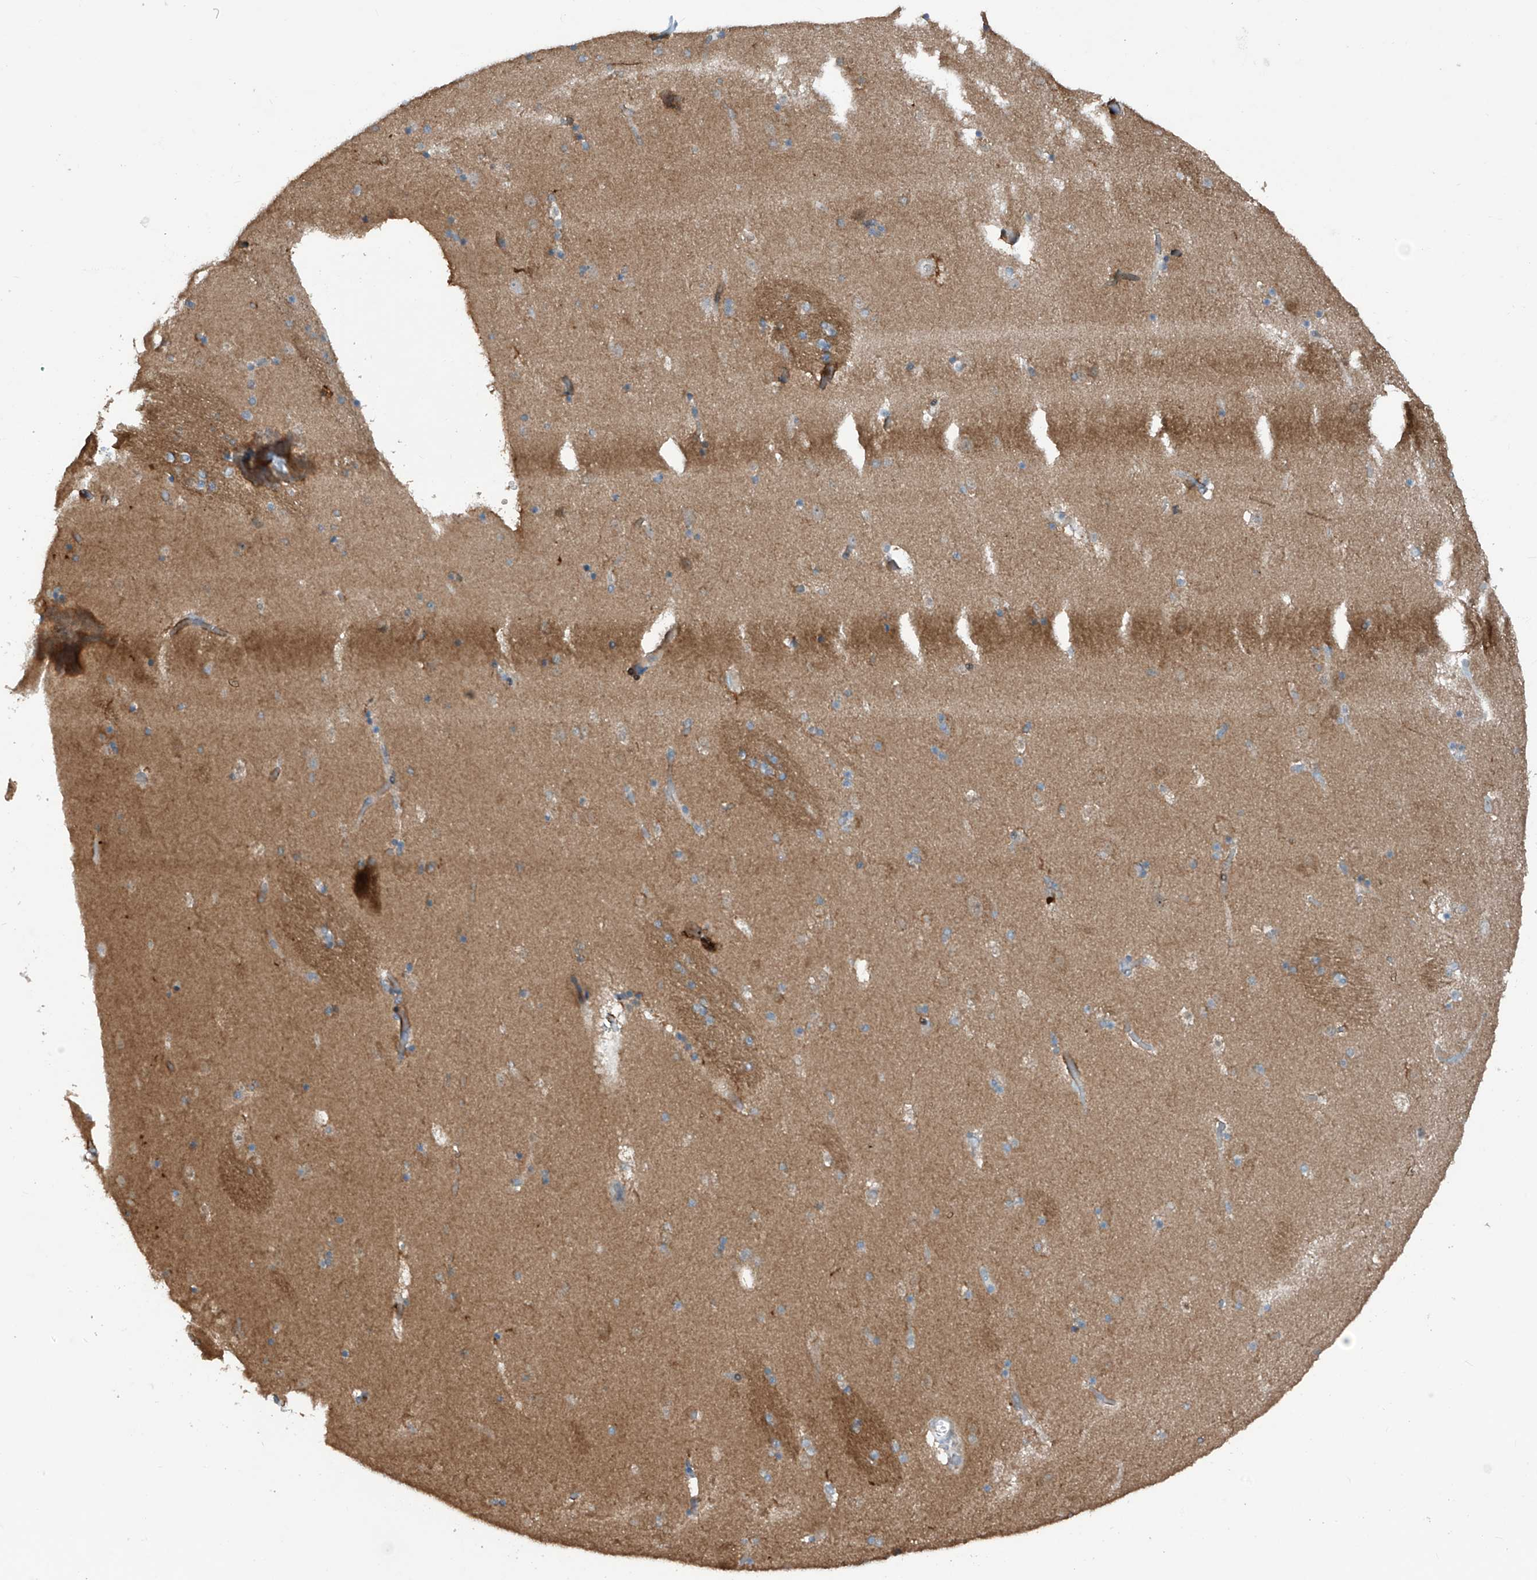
{"staining": {"intensity": "moderate", "quantity": "<25%", "location": "cytoplasmic/membranous"}, "tissue": "caudate", "cell_type": "Glial cells", "image_type": "normal", "snomed": [{"axis": "morphology", "description": "Normal tissue, NOS"}, {"axis": "topography", "description": "Lateral ventricle wall"}], "caption": "Moderate cytoplasmic/membranous protein staining is appreciated in about <25% of glial cells in caudate. The protein of interest is stained brown, and the nuclei are stained in blue (DAB IHC with brightfield microscopy, high magnification).", "gene": "SAMD3", "patient": {"sex": "male", "age": 45}}